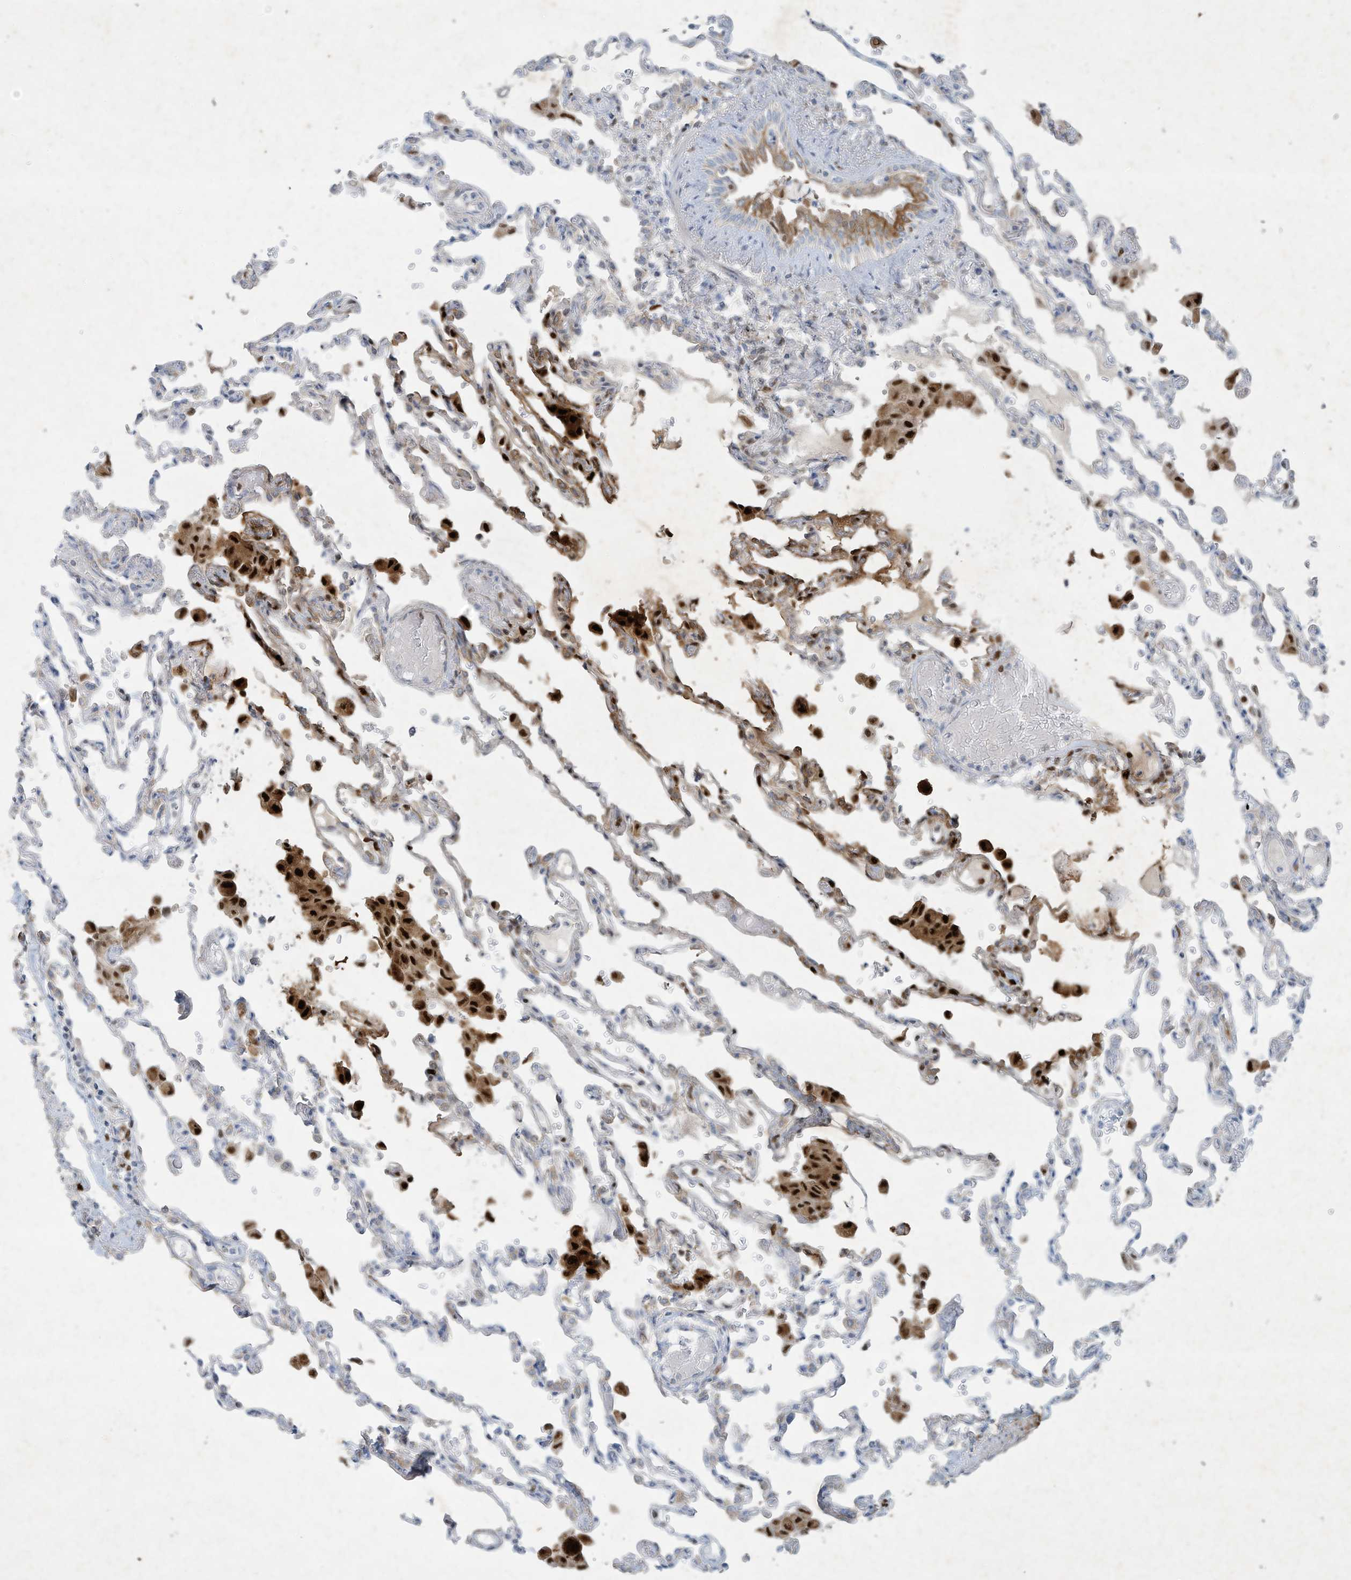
{"staining": {"intensity": "negative", "quantity": "none", "location": "none"}, "tissue": "lung", "cell_type": "Alveolar cells", "image_type": "normal", "snomed": [{"axis": "morphology", "description": "Normal tissue, NOS"}, {"axis": "topography", "description": "Bronchus"}, {"axis": "topography", "description": "Lung"}], "caption": "This is an immunohistochemistry (IHC) histopathology image of benign human lung. There is no staining in alveolar cells.", "gene": "TUBE1", "patient": {"sex": "female", "age": 49}}